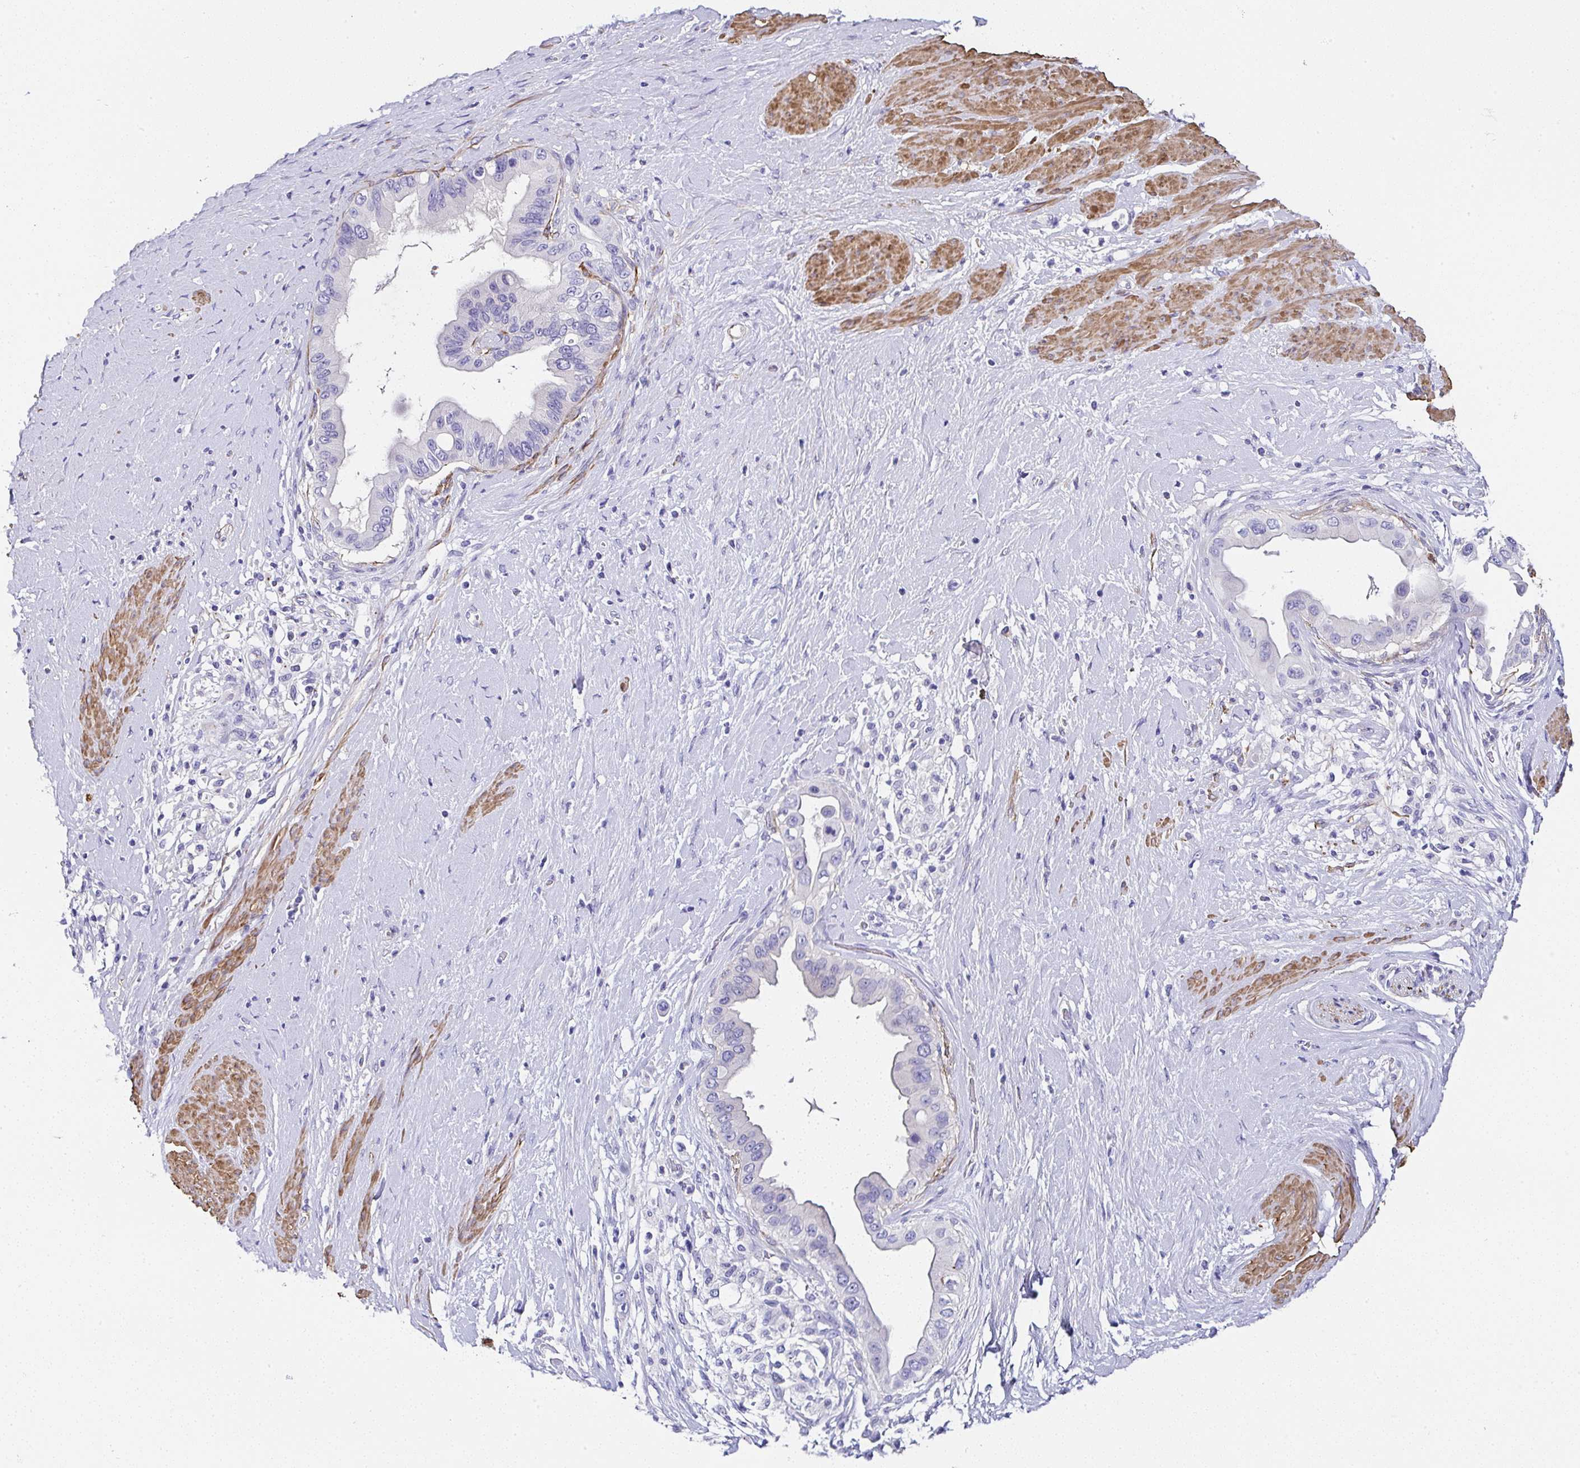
{"staining": {"intensity": "negative", "quantity": "none", "location": "none"}, "tissue": "pancreatic cancer", "cell_type": "Tumor cells", "image_type": "cancer", "snomed": [{"axis": "morphology", "description": "Adenocarcinoma, NOS"}, {"axis": "topography", "description": "Pancreas"}], "caption": "Tumor cells are negative for brown protein staining in pancreatic cancer.", "gene": "PPFIA4", "patient": {"sex": "female", "age": 56}}